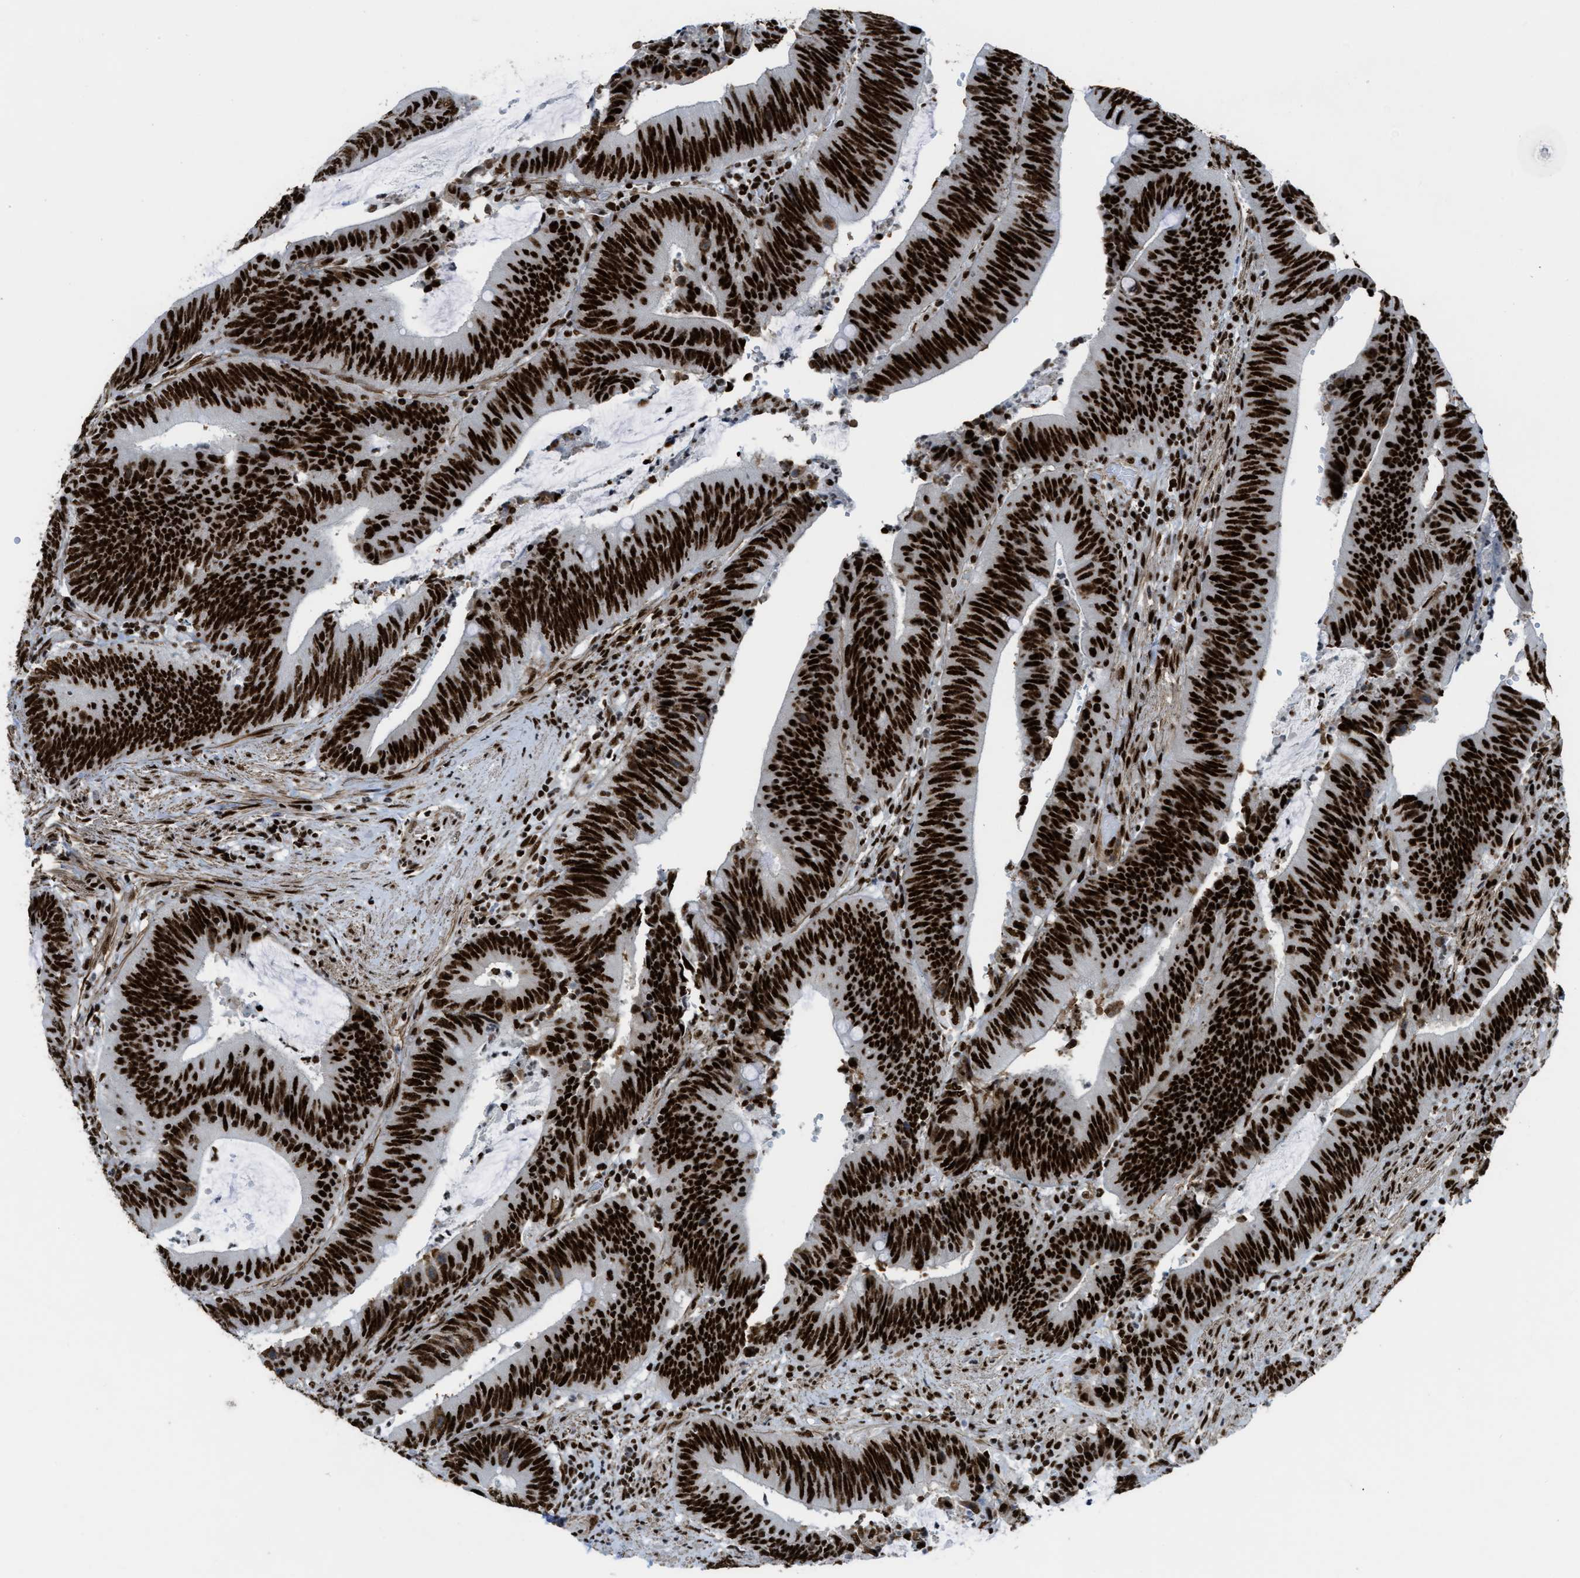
{"staining": {"intensity": "strong", "quantity": ">75%", "location": "nuclear"}, "tissue": "colorectal cancer", "cell_type": "Tumor cells", "image_type": "cancer", "snomed": [{"axis": "morphology", "description": "Normal tissue, NOS"}, {"axis": "morphology", "description": "Adenocarcinoma, NOS"}, {"axis": "topography", "description": "Rectum"}], "caption": "High-power microscopy captured an immunohistochemistry (IHC) micrograph of colorectal adenocarcinoma, revealing strong nuclear positivity in approximately >75% of tumor cells.", "gene": "ZNF207", "patient": {"sex": "female", "age": 66}}